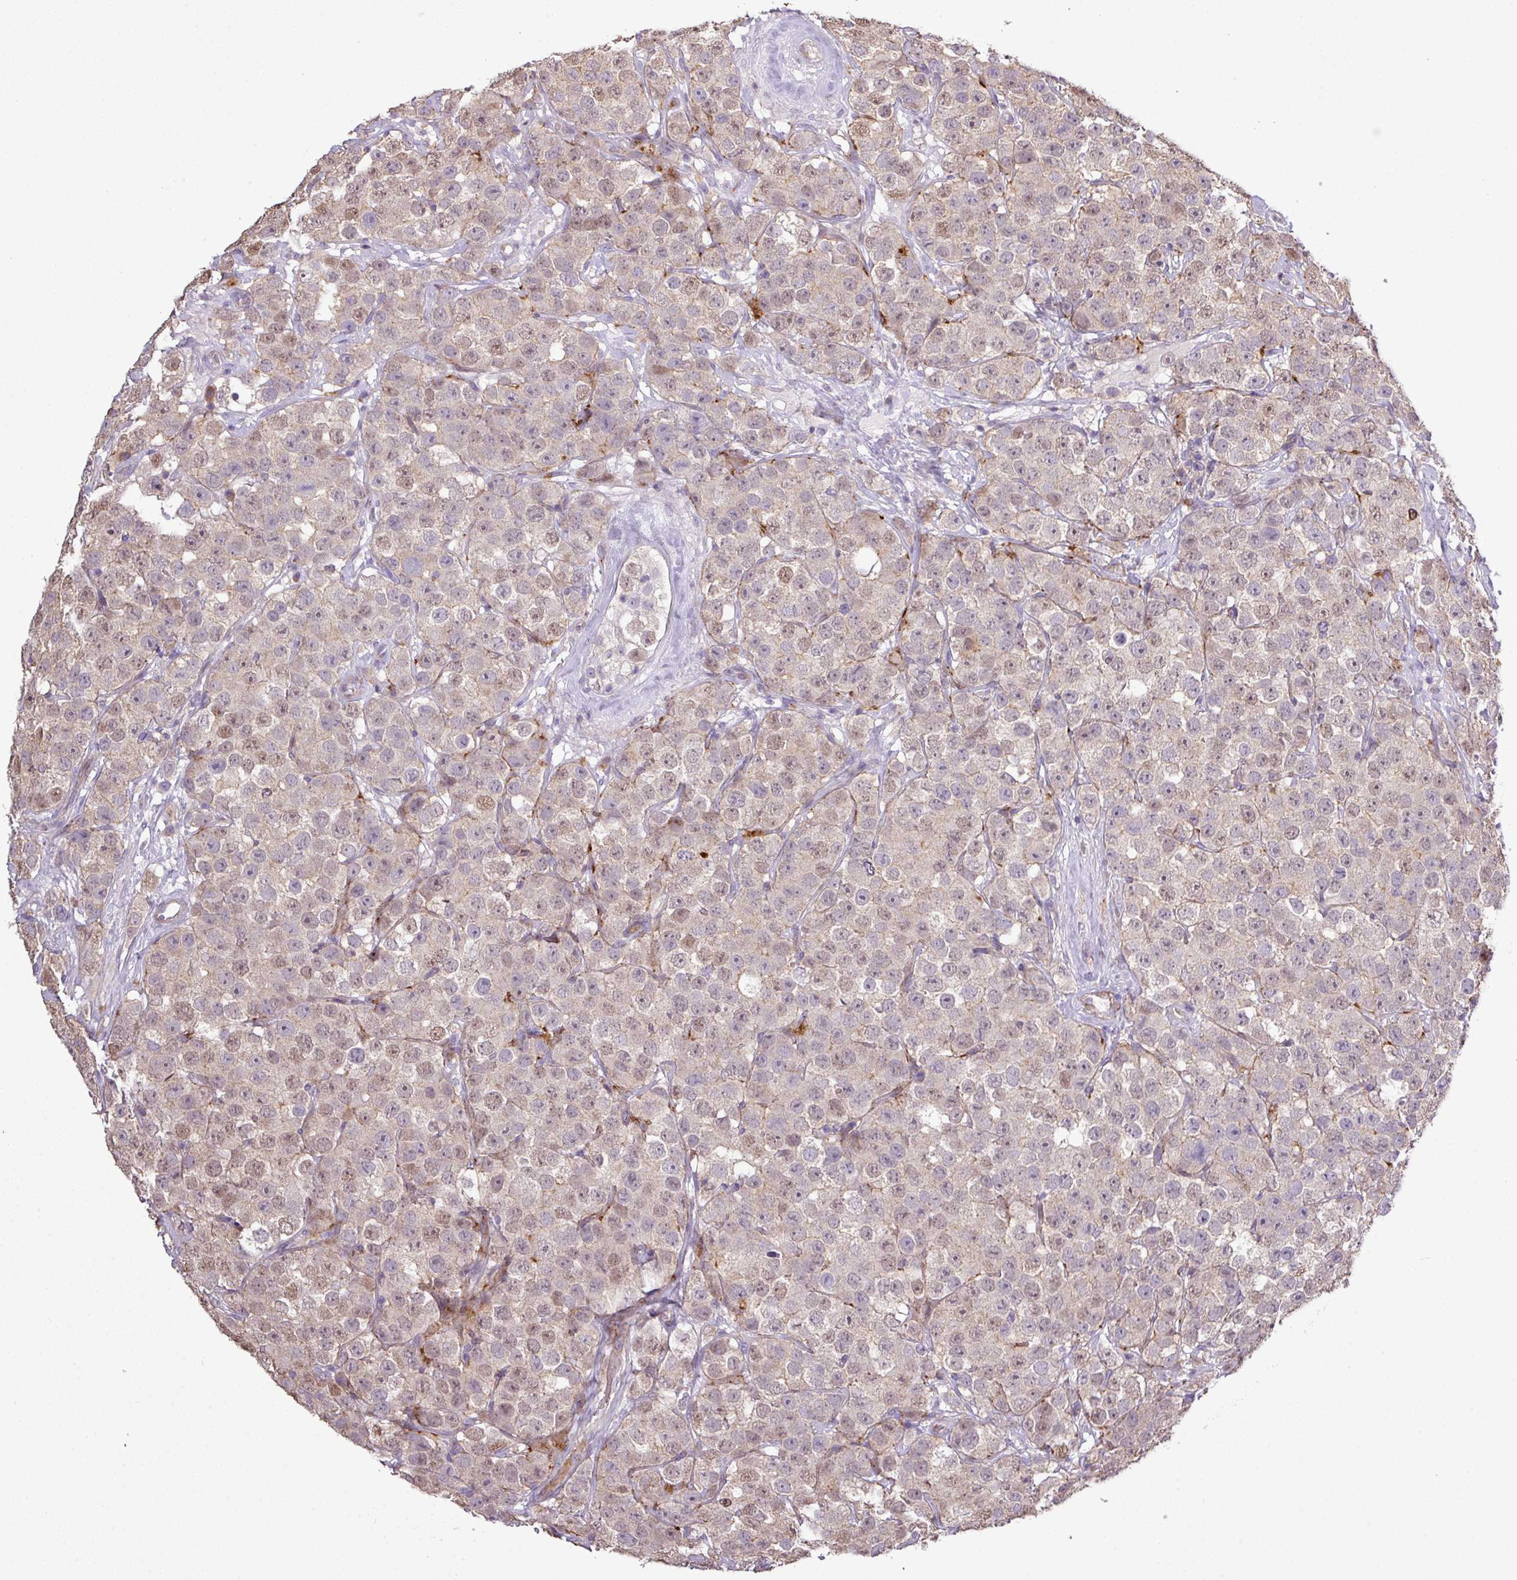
{"staining": {"intensity": "weak", "quantity": "25%-75%", "location": "nuclear"}, "tissue": "testis cancer", "cell_type": "Tumor cells", "image_type": "cancer", "snomed": [{"axis": "morphology", "description": "Seminoma, NOS"}, {"axis": "topography", "description": "Testis"}], "caption": "A brown stain labels weak nuclear positivity of a protein in testis seminoma tumor cells.", "gene": "TPRA1", "patient": {"sex": "male", "age": 28}}